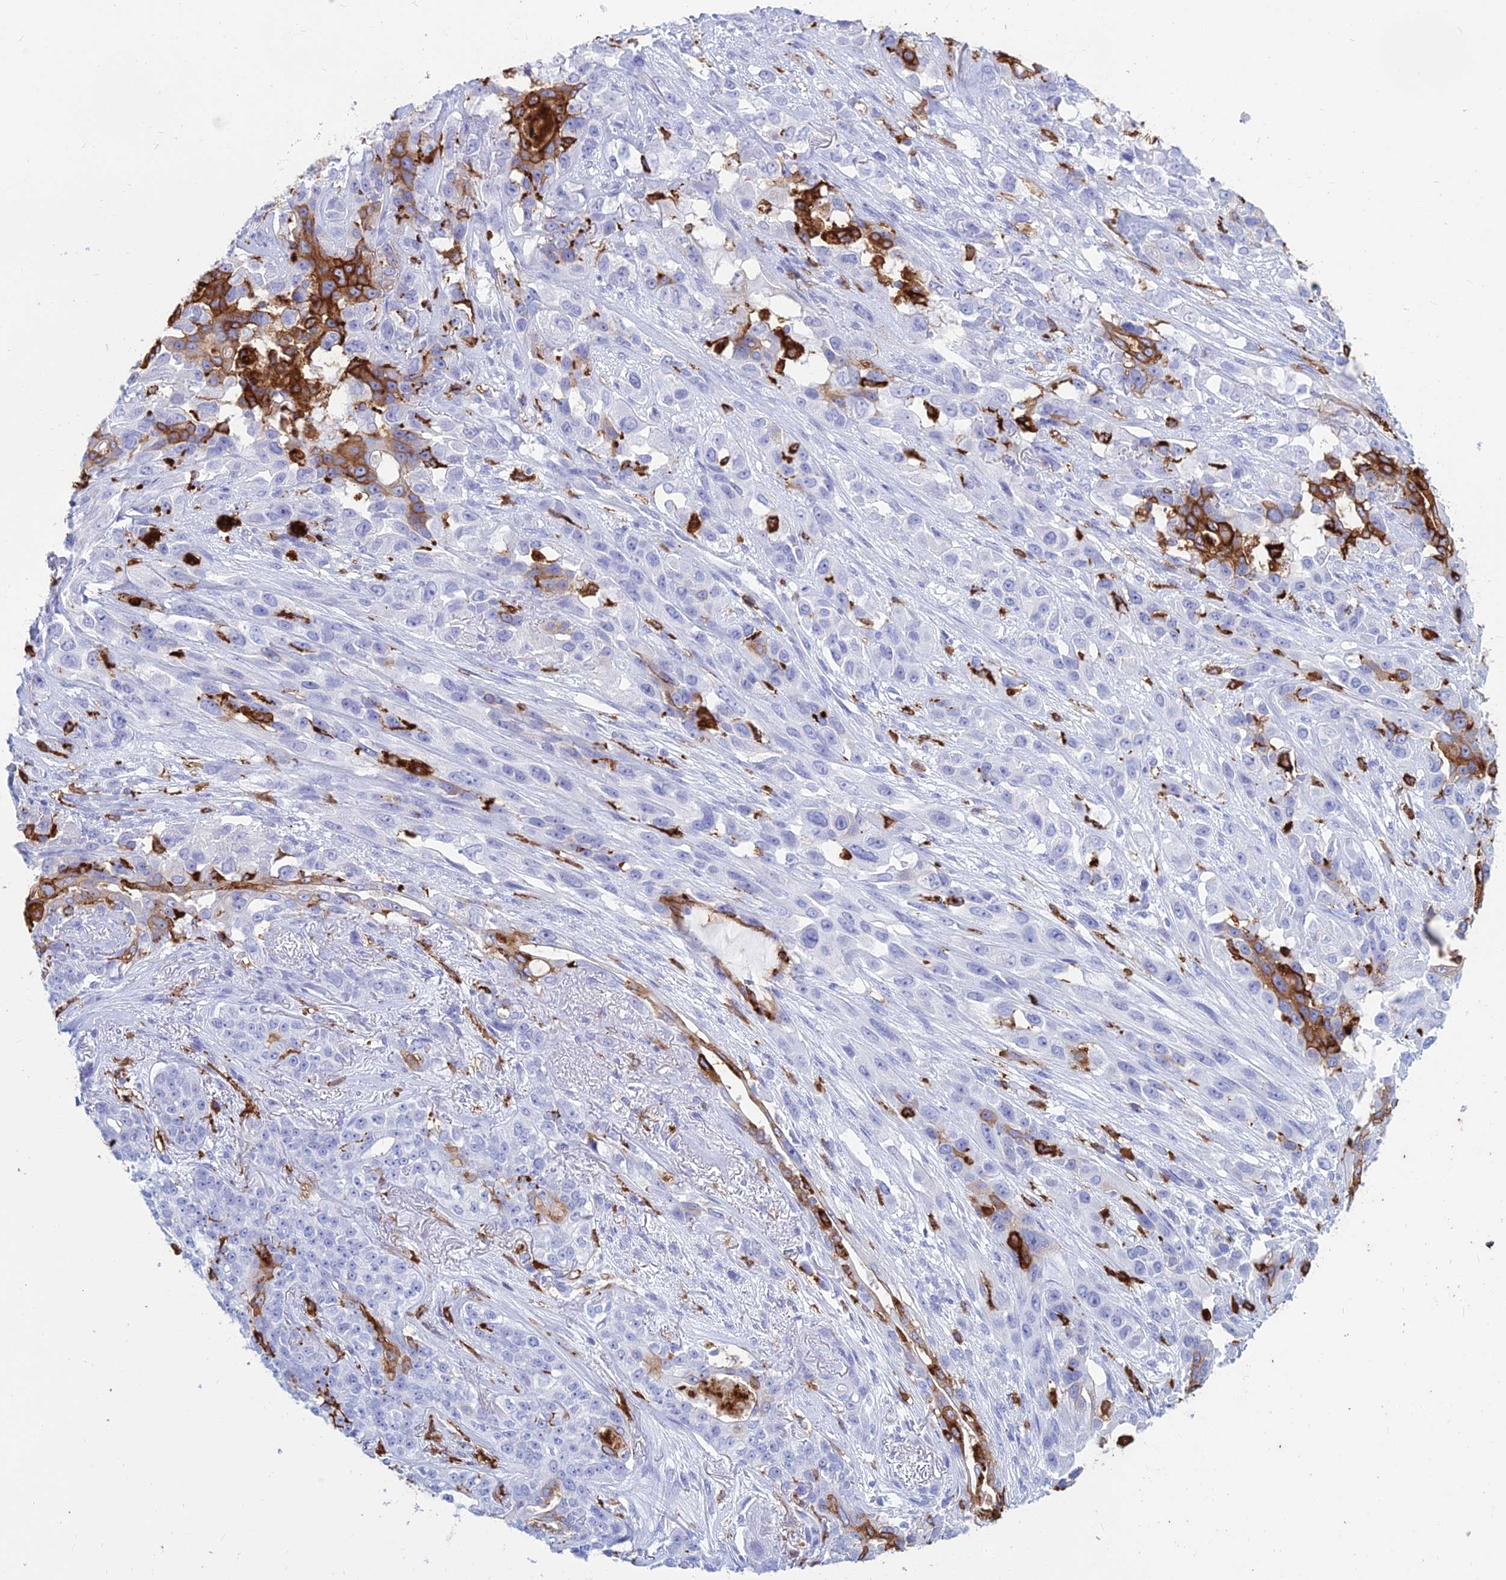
{"staining": {"intensity": "negative", "quantity": "none", "location": "none"}, "tissue": "lung cancer", "cell_type": "Tumor cells", "image_type": "cancer", "snomed": [{"axis": "morphology", "description": "Squamous cell carcinoma, NOS"}, {"axis": "topography", "description": "Lung"}], "caption": "A histopathology image of human lung squamous cell carcinoma is negative for staining in tumor cells.", "gene": "HLA-DRB1", "patient": {"sex": "female", "age": 70}}